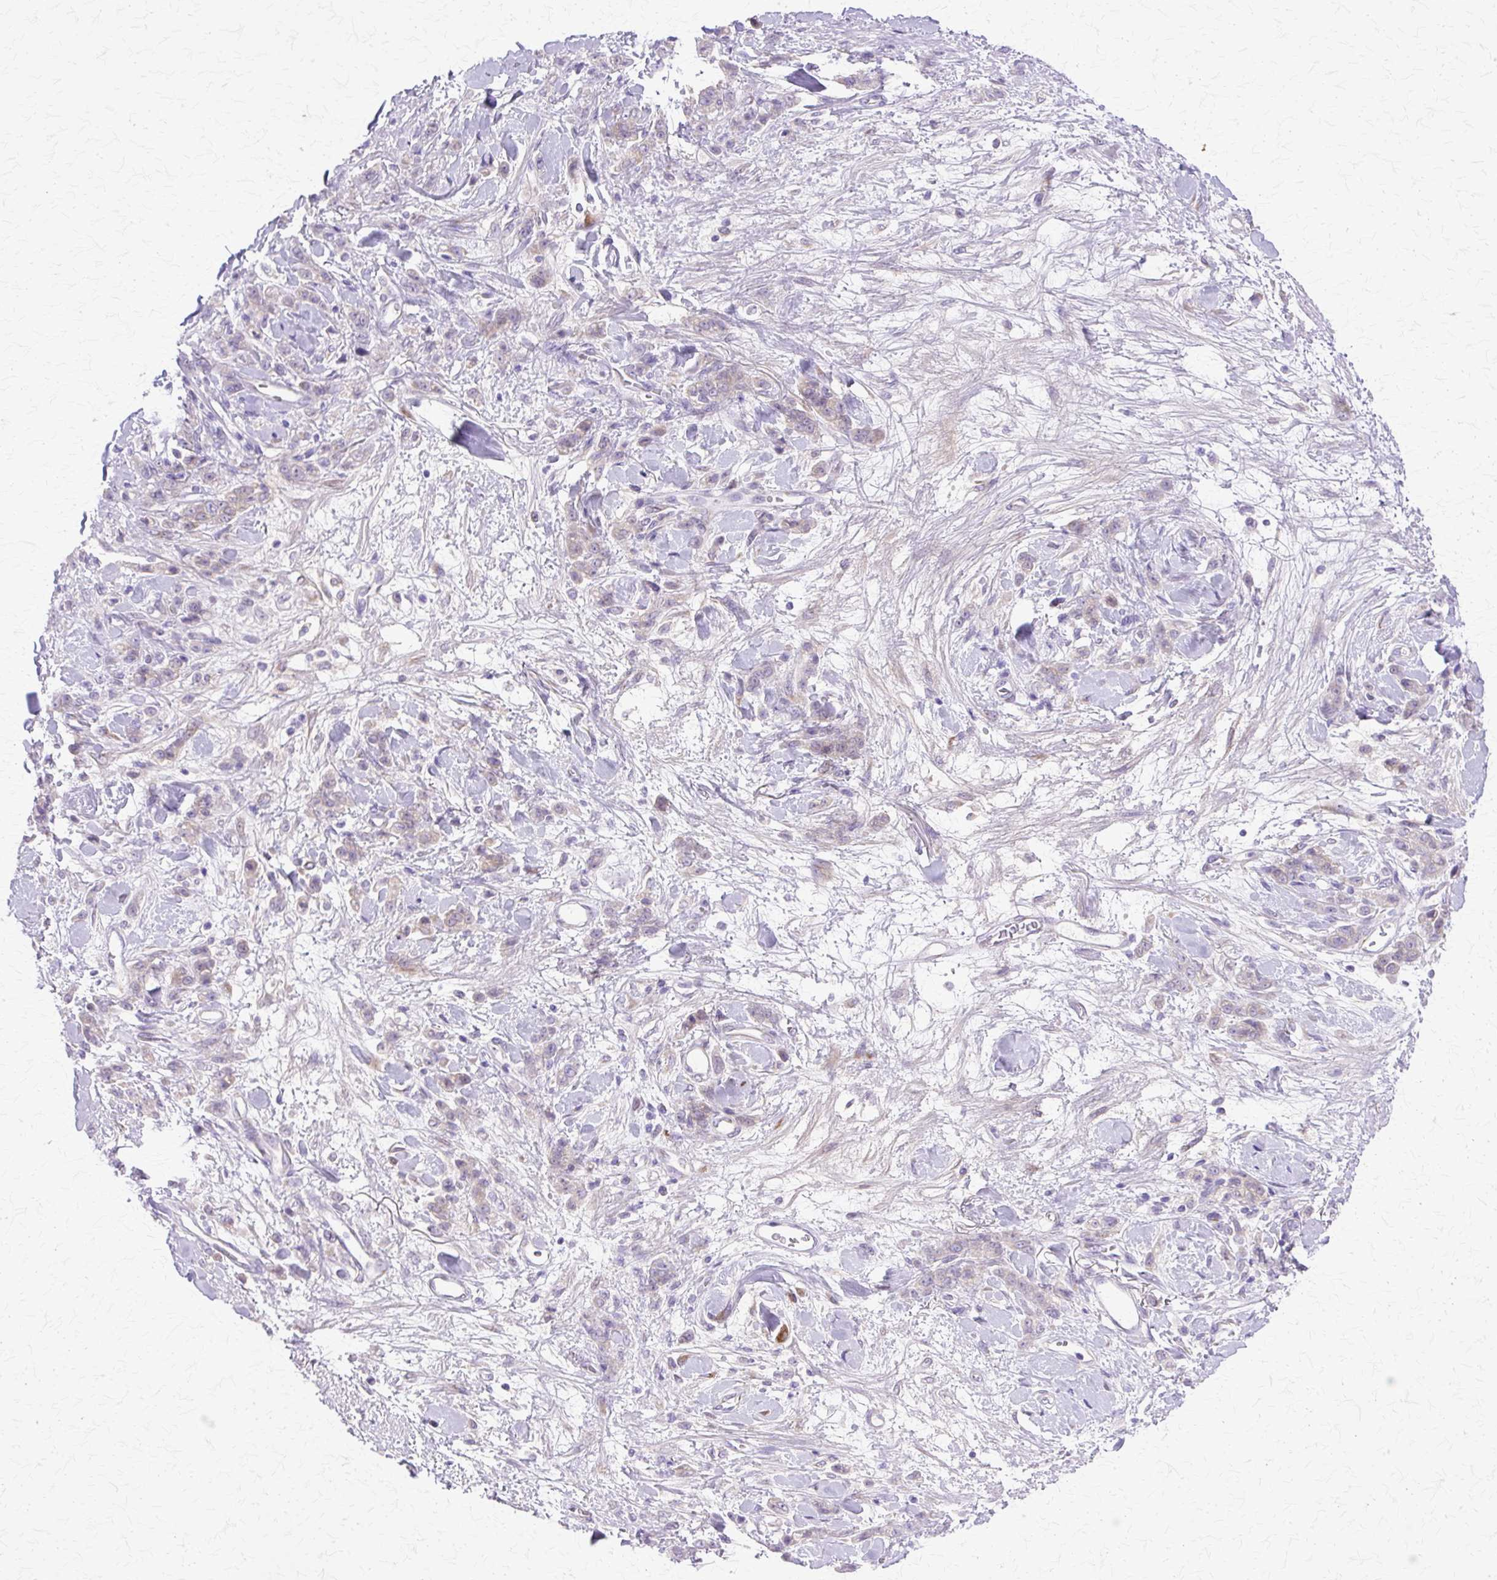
{"staining": {"intensity": "negative", "quantity": "none", "location": "none"}, "tissue": "stomach cancer", "cell_type": "Tumor cells", "image_type": "cancer", "snomed": [{"axis": "morphology", "description": "Normal tissue, NOS"}, {"axis": "morphology", "description": "Adenocarcinoma, NOS"}, {"axis": "topography", "description": "Stomach"}], "caption": "Tumor cells show no significant protein expression in stomach cancer (adenocarcinoma).", "gene": "TBC1D3G", "patient": {"sex": "male", "age": 82}}